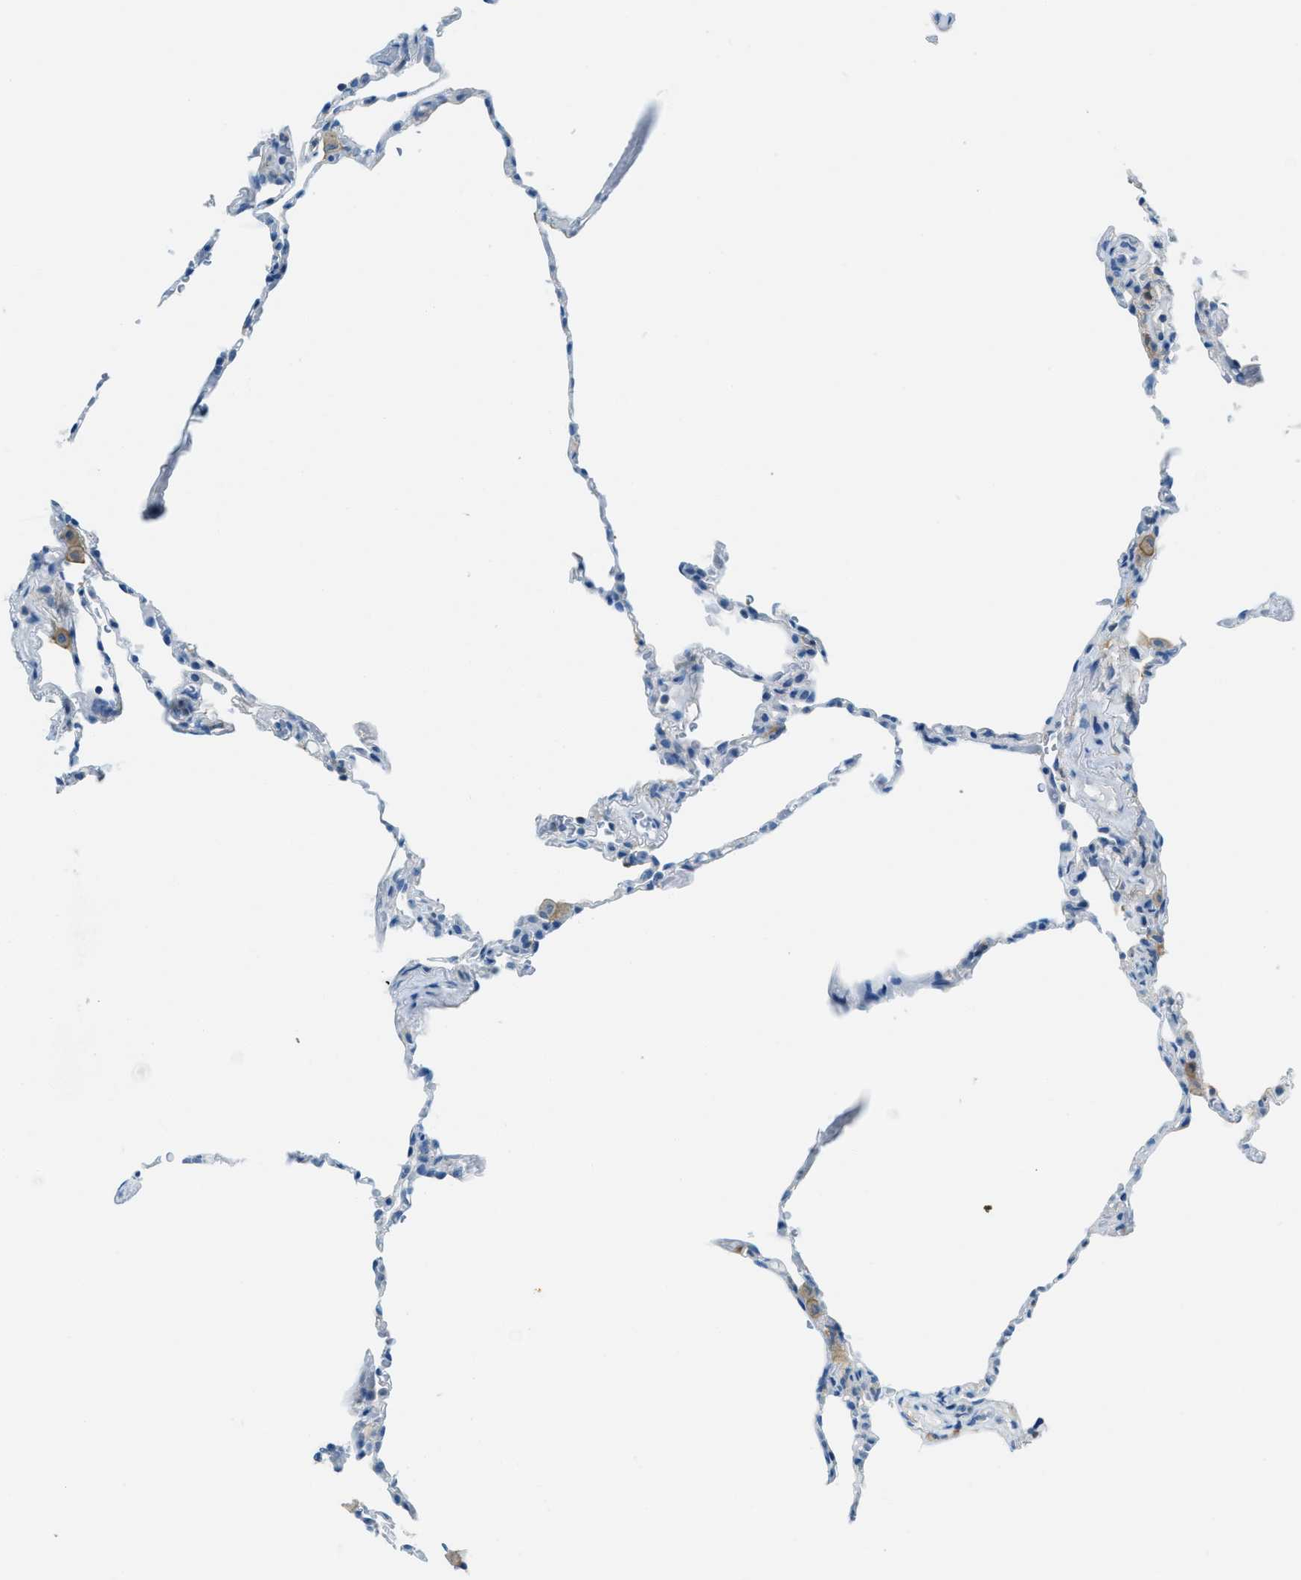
{"staining": {"intensity": "negative", "quantity": "none", "location": "none"}, "tissue": "lung", "cell_type": "Alveolar cells", "image_type": "normal", "snomed": [{"axis": "morphology", "description": "Normal tissue, NOS"}, {"axis": "topography", "description": "Lung"}], "caption": "Micrograph shows no protein staining in alveolar cells of normal lung.", "gene": "MATCAP2", "patient": {"sex": "male", "age": 59}}